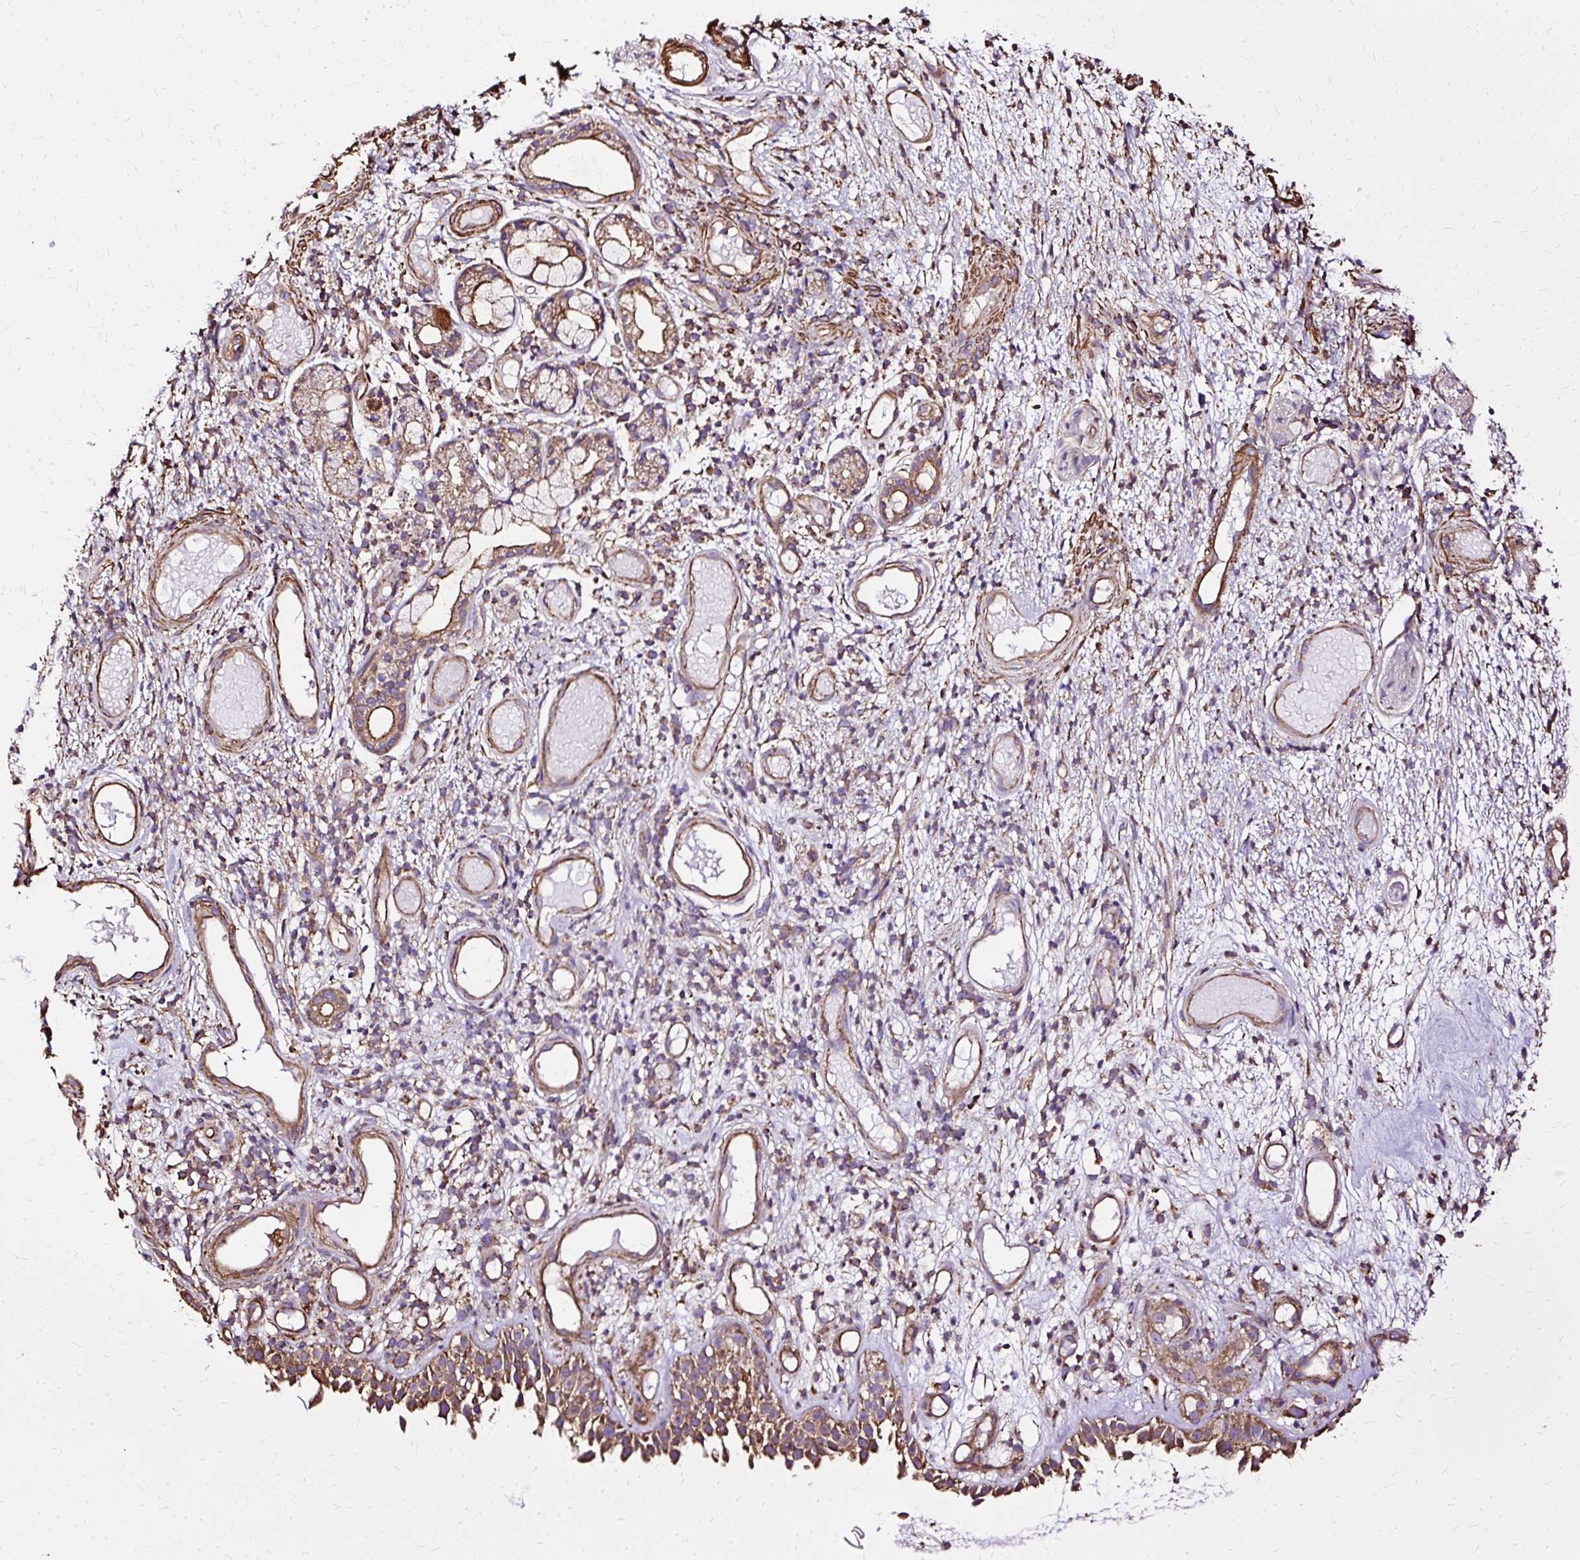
{"staining": {"intensity": "strong", "quantity": "25%-75%", "location": "cytoplasmic/membranous"}, "tissue": "nasopharynx", "cell_type": "Respiratory epithelial cells", "image_type": "normal", "snomed": [{"axis": "morphology", "description": "Normal tissue, NOS"}, {"axis": "morphology", "description": "Inflammation, NOS"}, {"axis": "topography", "description": "Nasopharynx"}], "caption": "The photomicrograph demonstrates immunohistochemical staining of unremarkable nasopharynx. There is strong cytoplasmic/membranous expression is present in approximately 25%-75% of respiratory epithelial cells.", "gene": "KLHL11", "patient": {"sex": "male", "age": 54}}